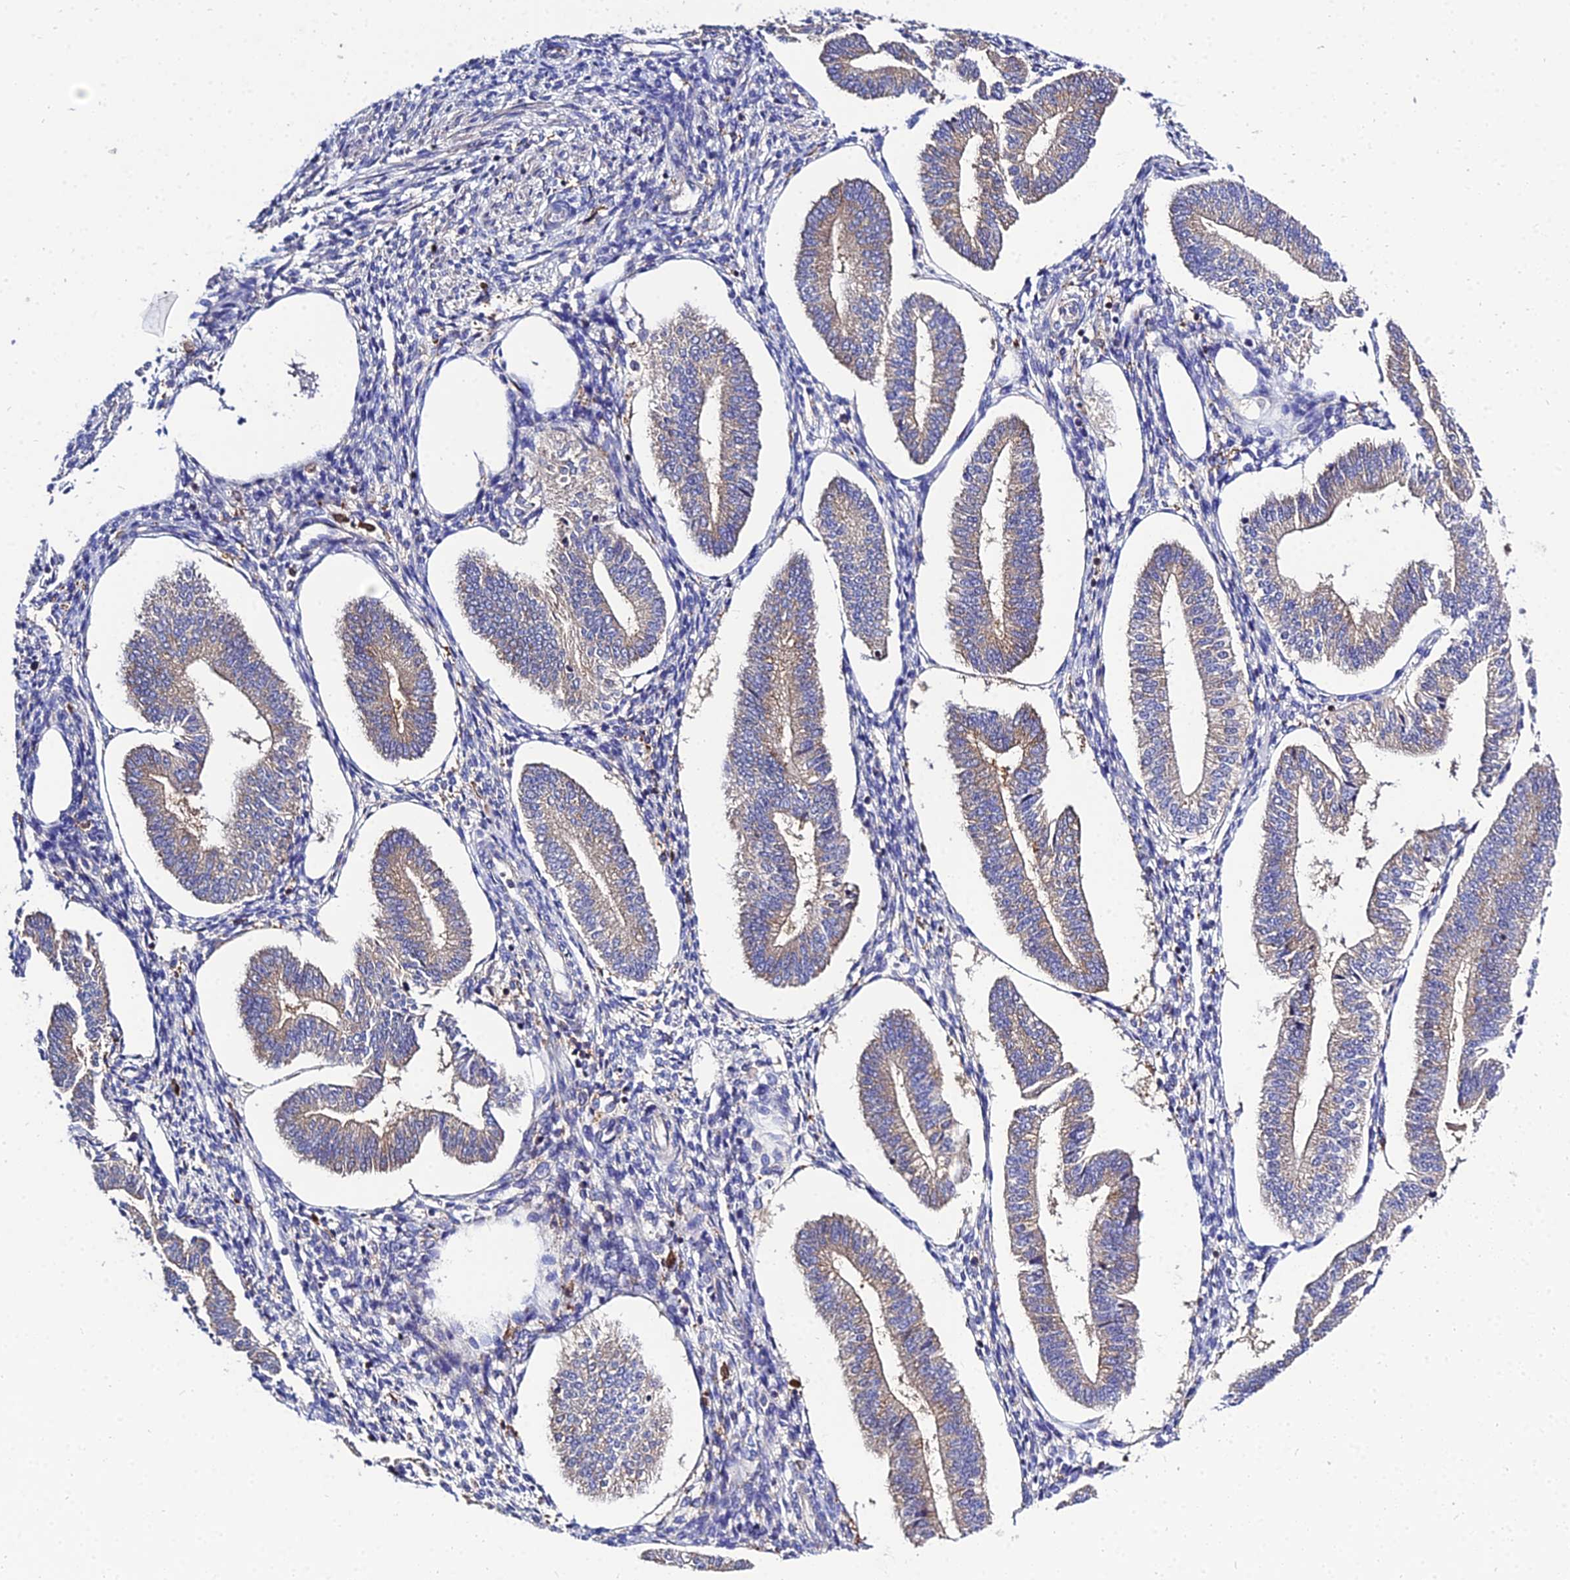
{"staining": {"intensity": "negative", "quantity": "none", "location": "none"}, "tissue": "endometrium", "cell_type": "Cells in endometrial stroma", "image_type": "normal", "snomed": [{"axis": "morphology", "description": "Normal tissue, NOS"}, {"axis": "topography", "description": "Endometrium"}], "caption": "IHC histopathology image of benign human endometrium stained for a protein (brown), which displays no staining in cells in endometrial stroma. (DAB (3,3'-diaminobenzidine) immunohistochemistry, high magnification).", "gene": "C2orf69", "patient": {"sex": "female", "age": 34}}